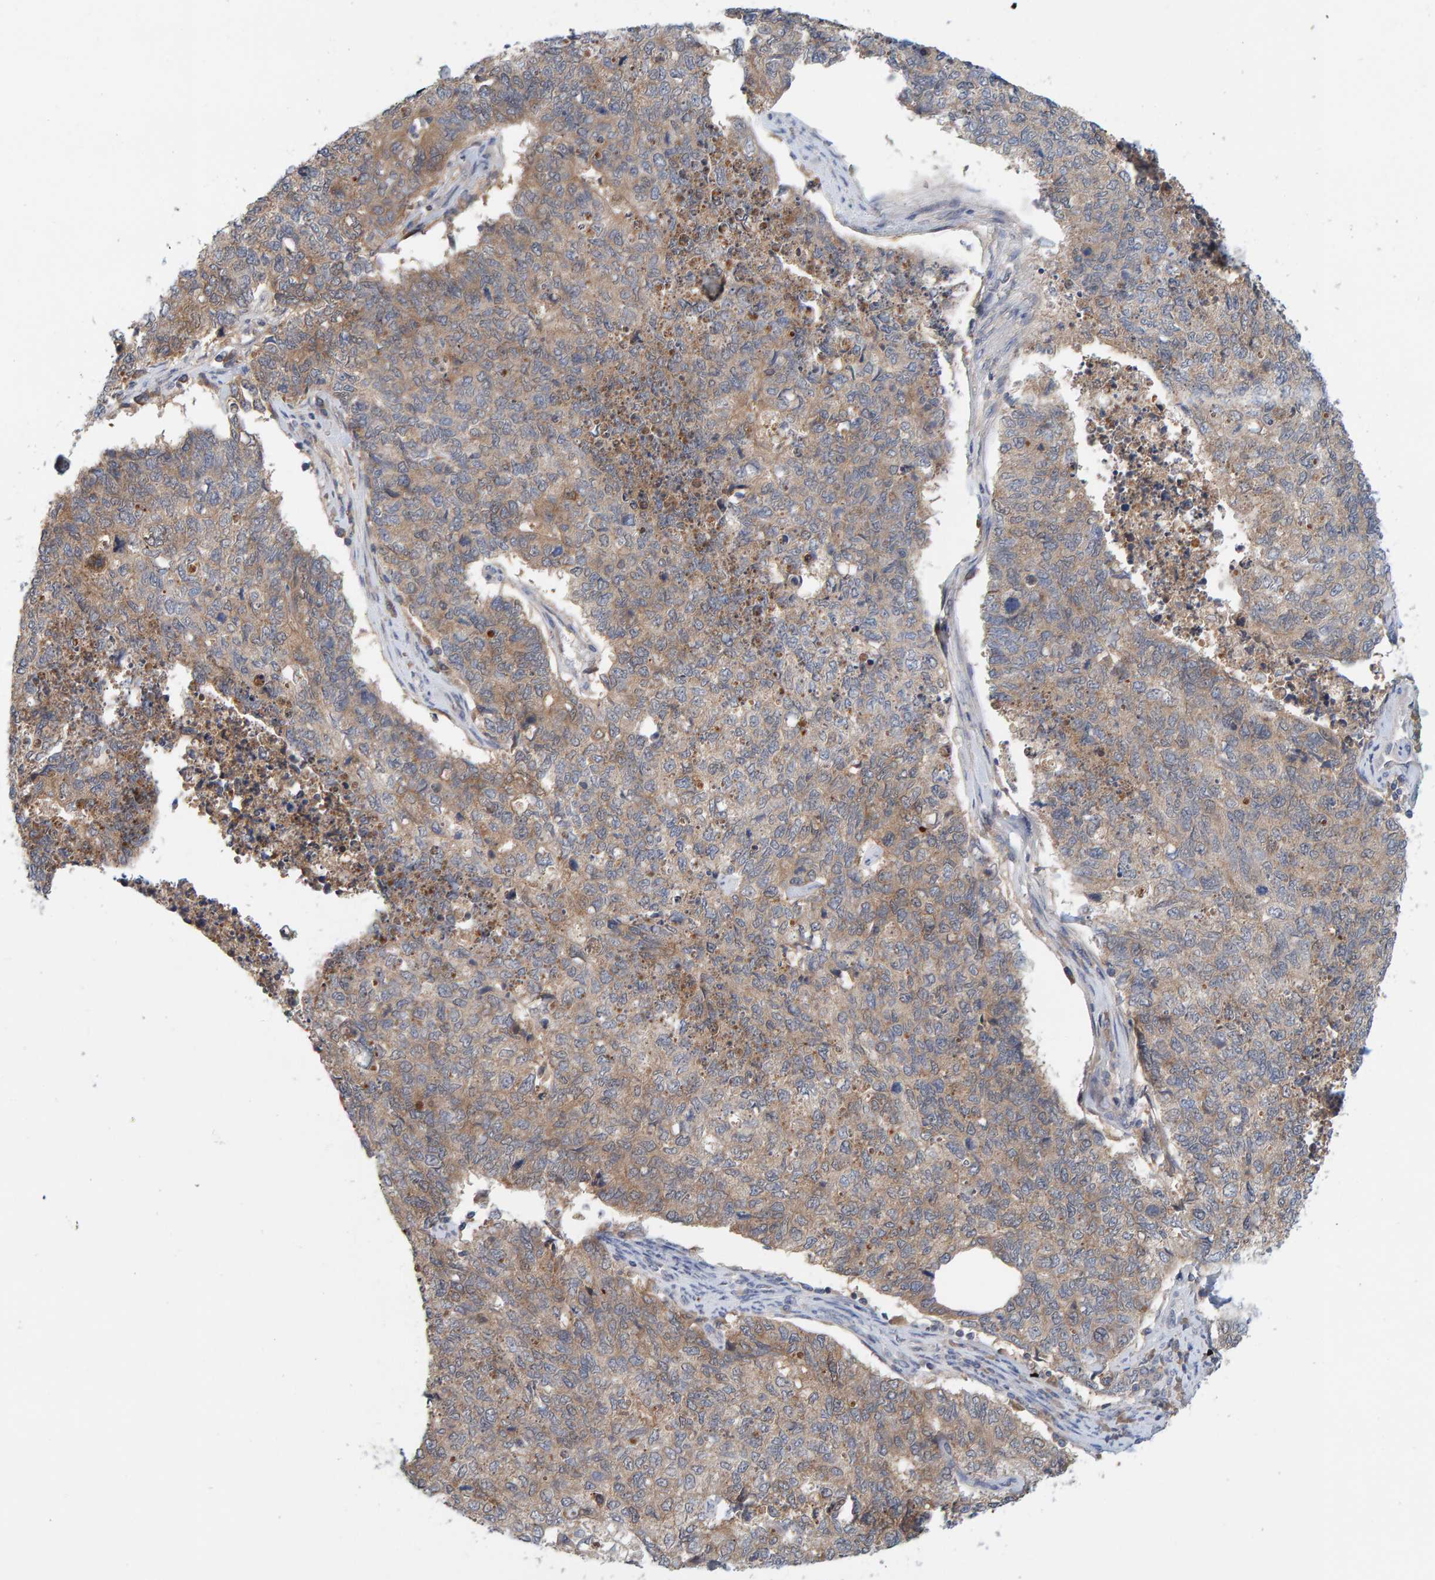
{"staining": {"intensity": "weak", "quantity": ">75%", "location": "cytoplasmic/membranous"}, "tissue": "cervical cancer", "cell_type": "Tumor cells", "image_type": "cancer", "snomed": [{"axis": "morphology", "description": "Squamous cell carcinoma, NOS"}, {"axis": "topography", "description": "Cervix"}], "caption": "Immunohistochemical staining of human squamous cell carcinoma (cervical) reveals low levels of weak cytoplasmic/membranous protein positivity in approximately >75% of tumor cells.", "gene": "TATDN1", "patient": {"sex": "female", "age": 63}}